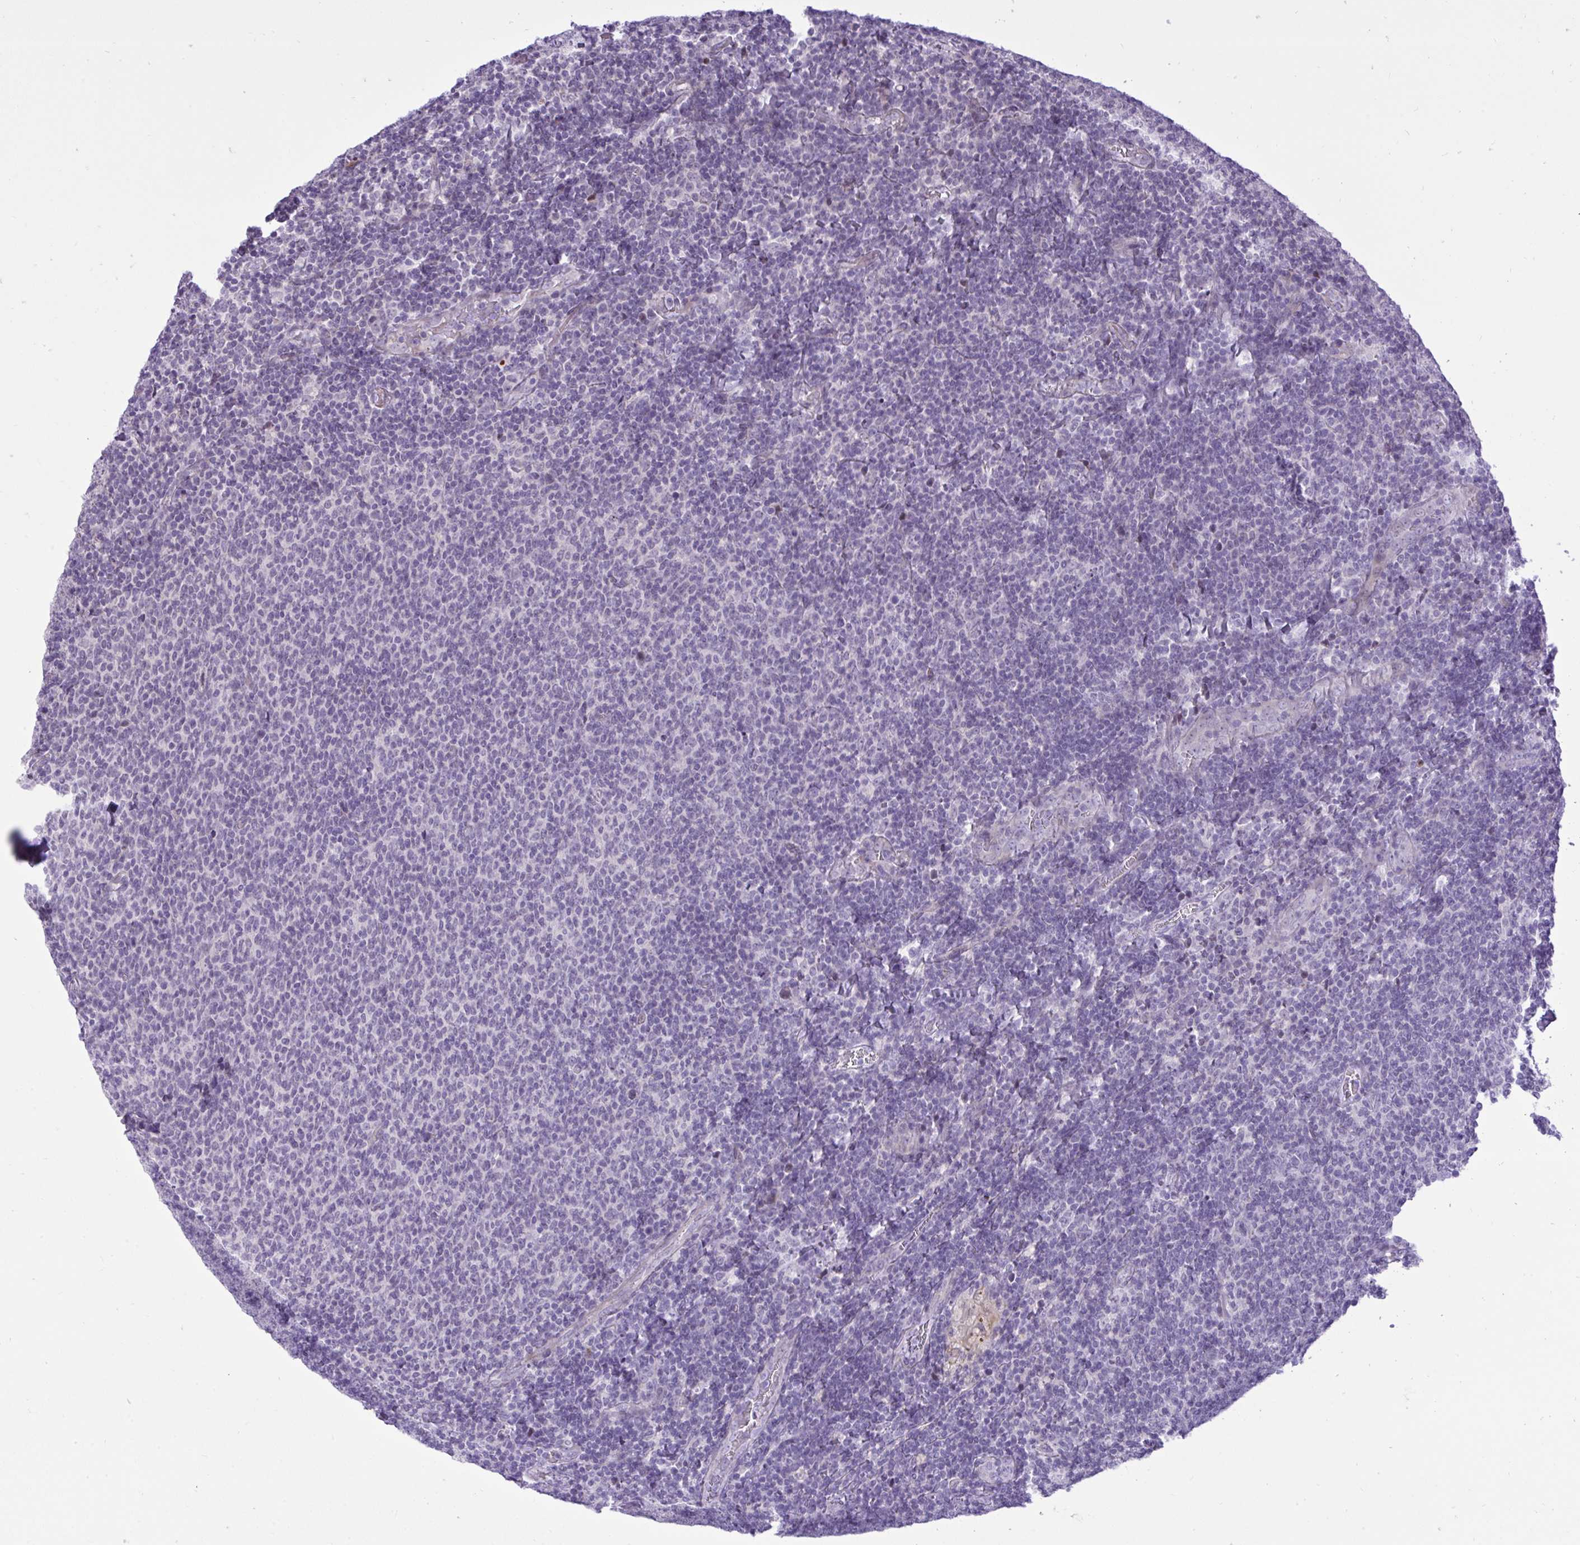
{"staining": {"intensity": "negative", "quantity": "none", "location": "none"}, "tissue": "lymphoma", "cell_type": "Tumor cells", "image_type": "cancer", "snomed": [{"axis": "morphology", "description": "Malignant lymphoma, non-Hodgkin's type, Low grade"}, {"axis": "topography", "description": "Lymph node"}], "caption": "Tumor cells are negative for brown protein staining in low-grade malignant lymphoma, non-Hodgkin's type. The staining is performed using DAB brown chromogen with nuclei counter-stained in using hematoxylin.", "gene": "SPAG1", "patient": {"sex": "male", "age": 52}}